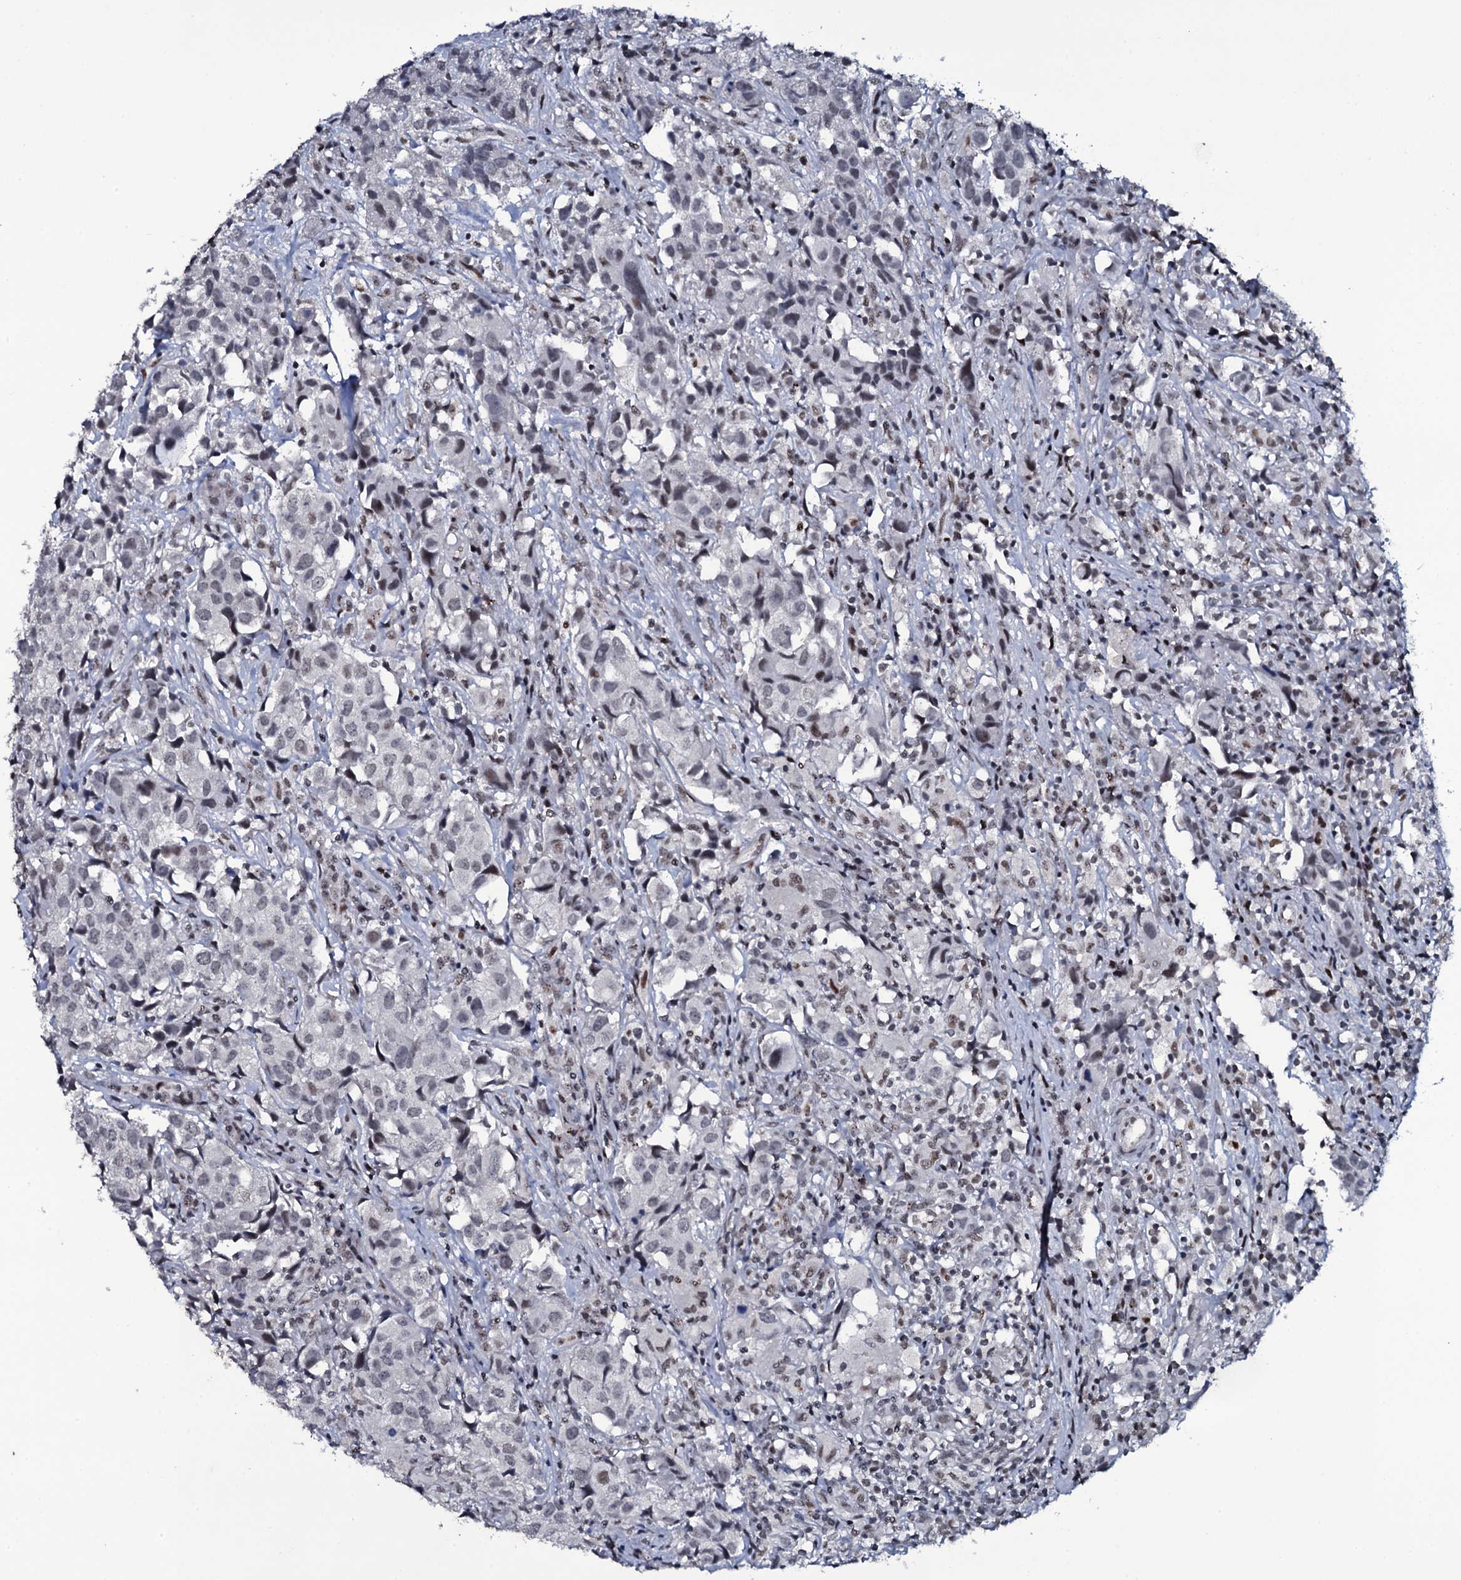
{"staining": {"intensity": "negative", "quantity": "none", "location": "none"}, "tissue": "urothelial cancer", "cell_type": "Tumor cells", "image_type": "cancer", "snomed": [{"axis": "morphology", "description": "Urothelial carcinoma, High grade"}, {"axis": "topography", "description": "Urinary bladder"}], "caption": "Immunohistochemistry (IHC) image of neoplastic tissue: urothelial cancer stained with DAB (3,3'-diaminobenzidine) reveals no significant protein expression in tumor cells.", "gene": "ZMIZ2", "patient": {"sex": "female", "age": 75}}